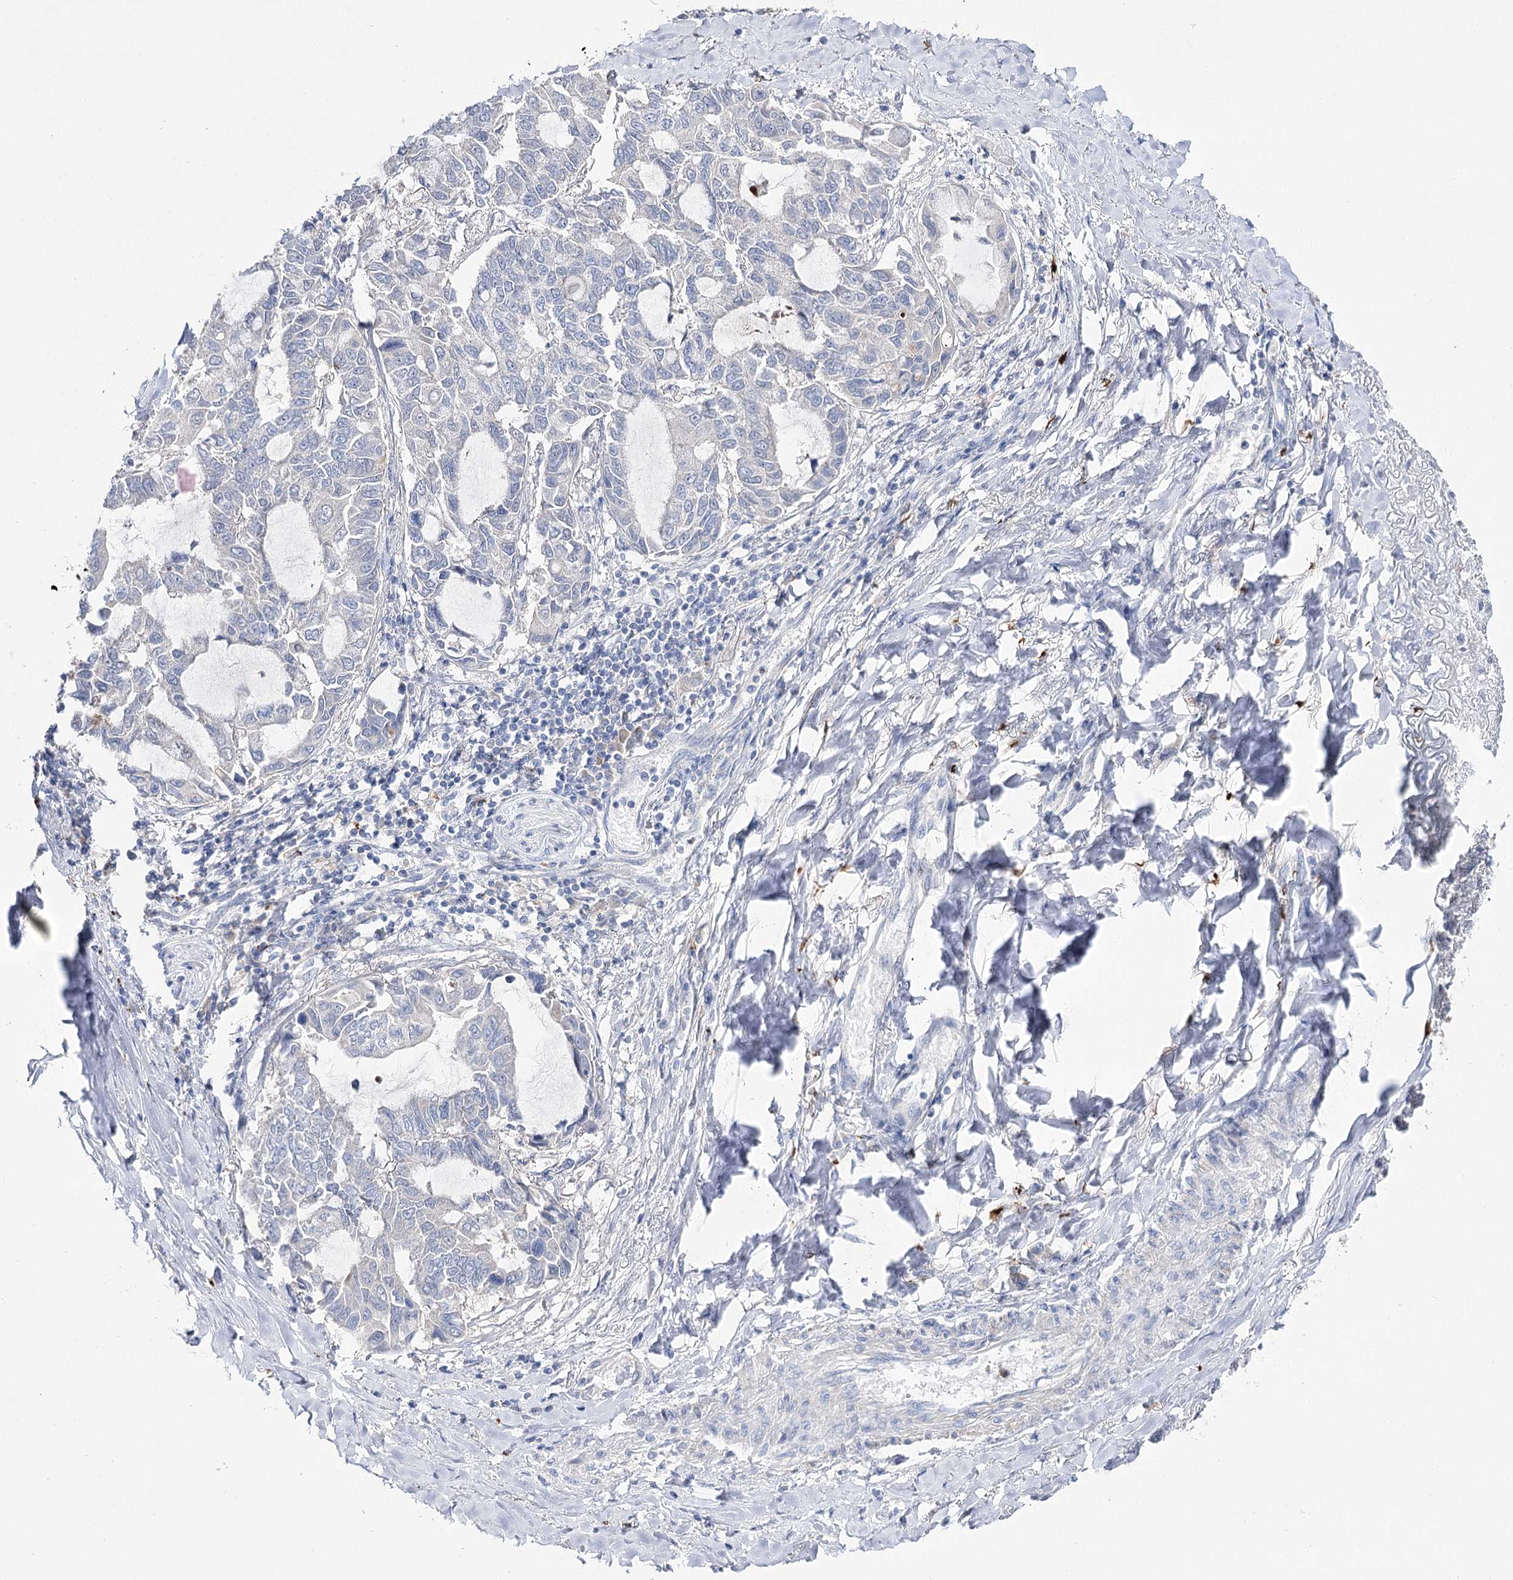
{"staining": {"intensity": "negative", "quantity": "none", "location": "none"}, "tissue": "lung cancer", "cell_type": "Tumor cells", "image_type": "cancer", "snomed": [{"axis": "morphology", "description": "Adenocarcinoma, NOS"}, {"axis": "topography", "description": "Lung"}], "caption": "An image of lung adenocarcinoma stained for a protein demonstrates no brown staining in tumor cells.", "gene": "NRAP", "patient": {"sex": "male", "age": 64}}